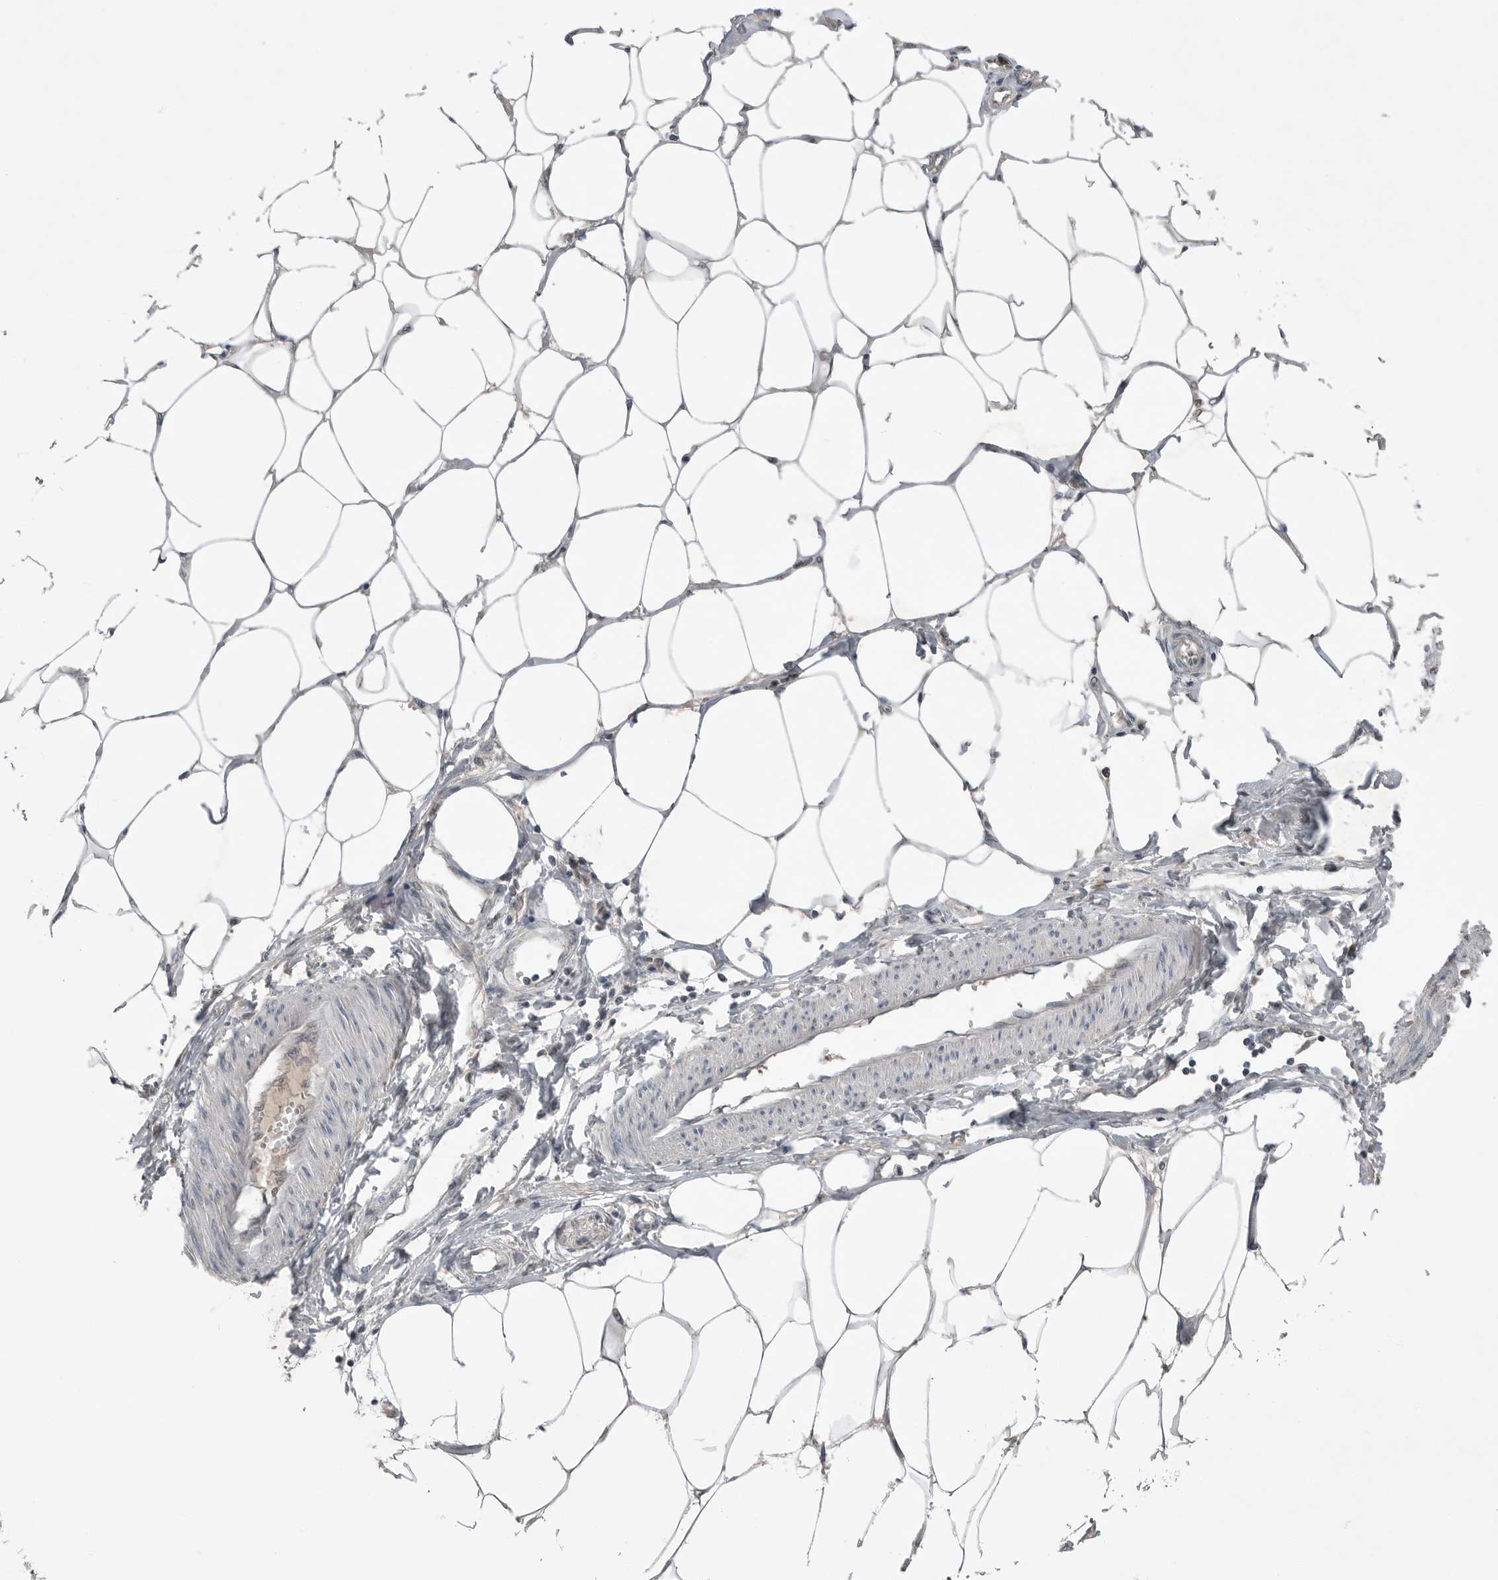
{"staining": {"intensity": "negative", "quantity": "none", "location": "none"}, "tissue": "adipose tissue", "cell_type": "Adipocytes", "image_type": "normal", "snomed": [{"axis": "morphology", "description": "Normal tissue, NOS"}, {"axis": "morphology", "description": "Adenocarcinoma, NOS"}, {"axis": "topography", "description": "Colon"}, {"axis": "topography", "description": "Peripheral nerve tissue"}], "caption": "Immunohistochemical staining of normal human adipose tissue displays no significant expression in adipocytes.", "gene": "MFAP3L", "patient": {"sex": "male", "age": 14}}